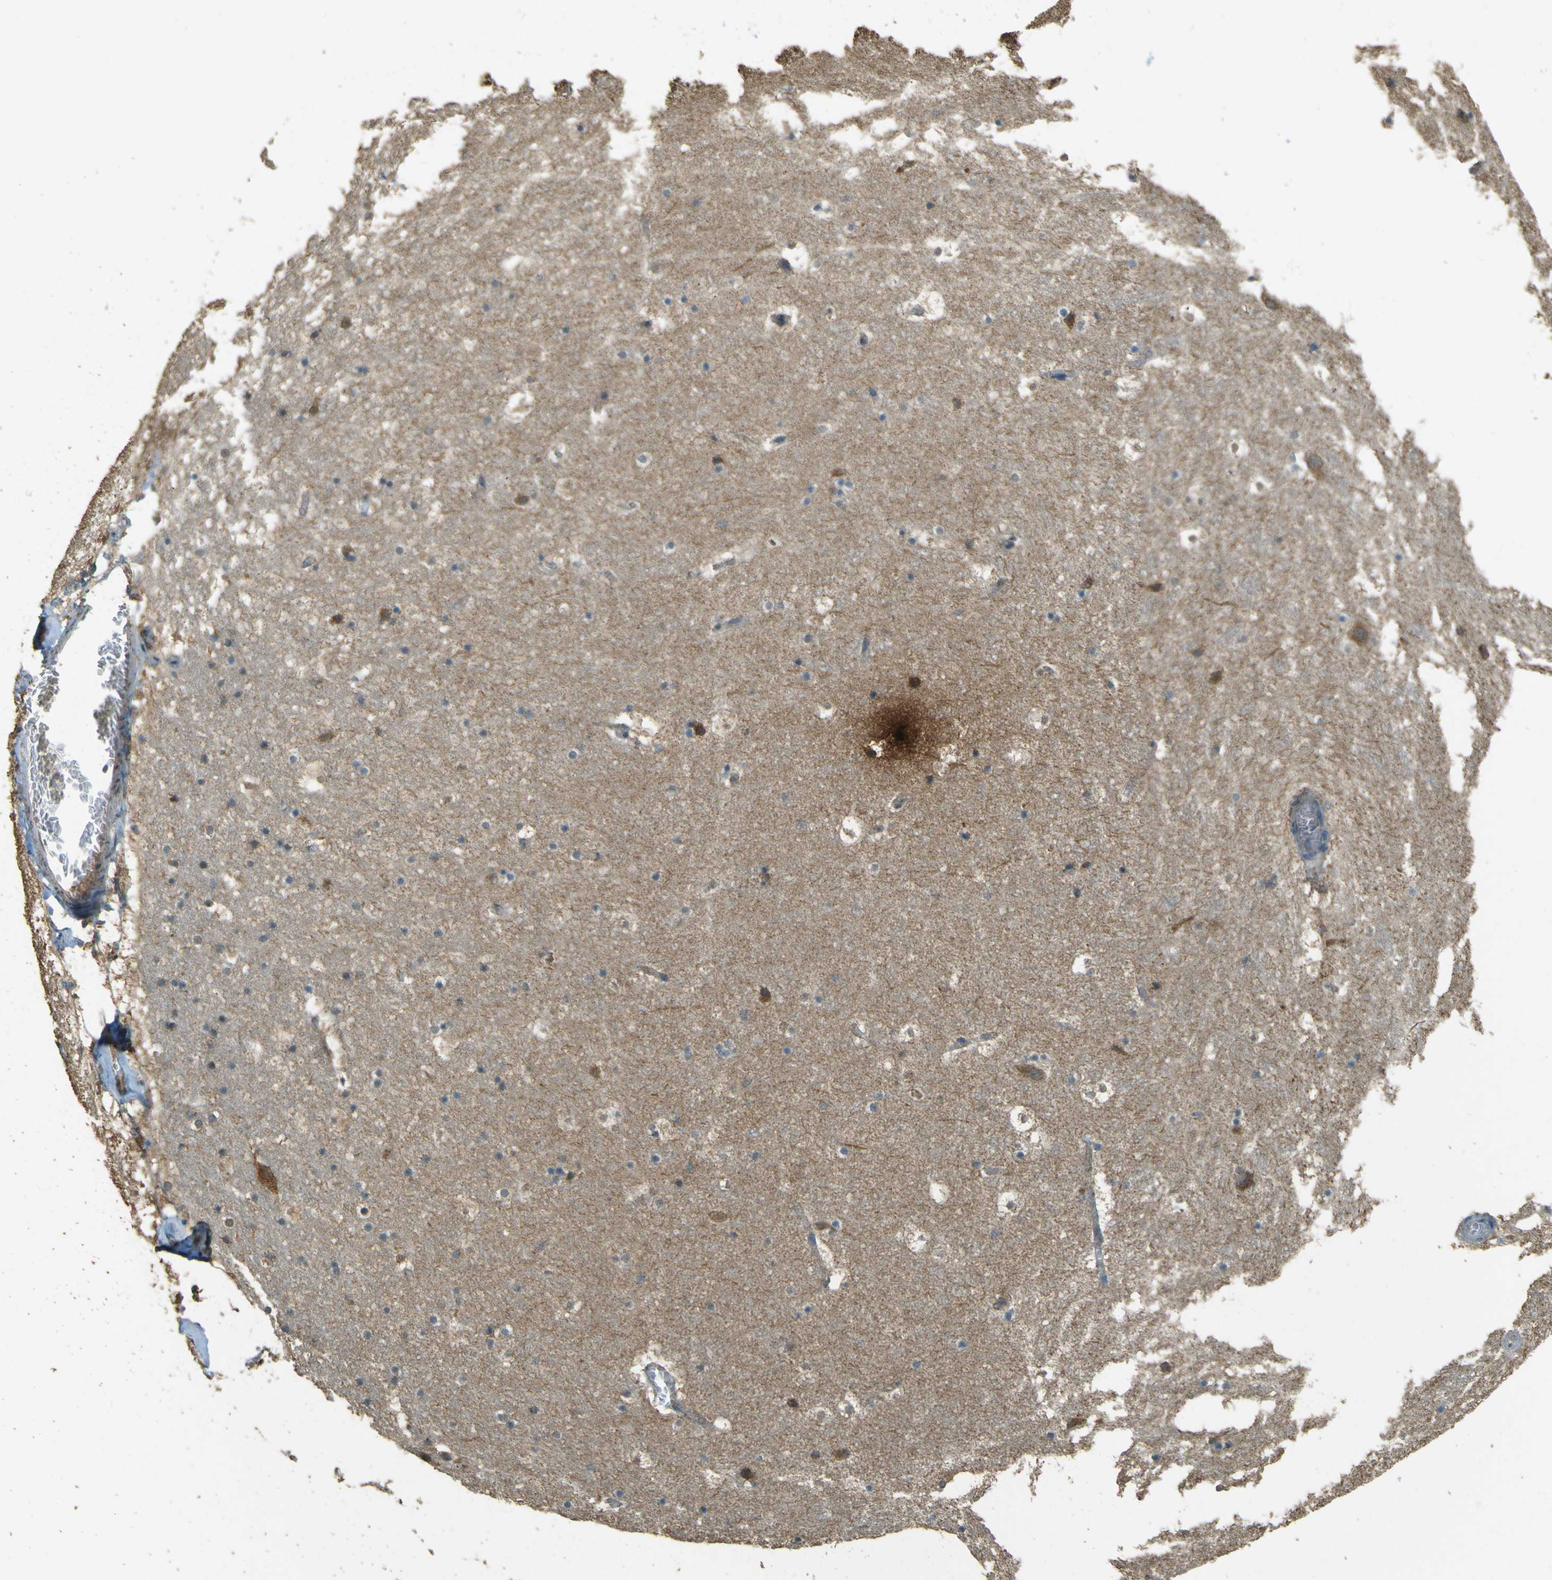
{"staining": {"intensity": "weak", "quantity": "<25%", "location": "cytoplasmic/membranous"}, "tissue": "hippocampus", "cell_type": "Glial cells", "image_type": "normal", "snomed": [{"axis": "morphology", "description": "Normal tissue, NOS"}, {"axis": "topography", "description": "Hippocampus"}], "caption": "High power microscopy photomicrograph of an immunohistochemistry (IHC) micrograph of unremarkable hippocampus, revealing no significant staining in glial cells. (Stains: DAB immunohistochemistry with hematoxylin counter stain, Microscopy: brightfield microscopy at high magnification).", "gene": "GOLGA1", "patient": {"sex": "male", "age": 45}}